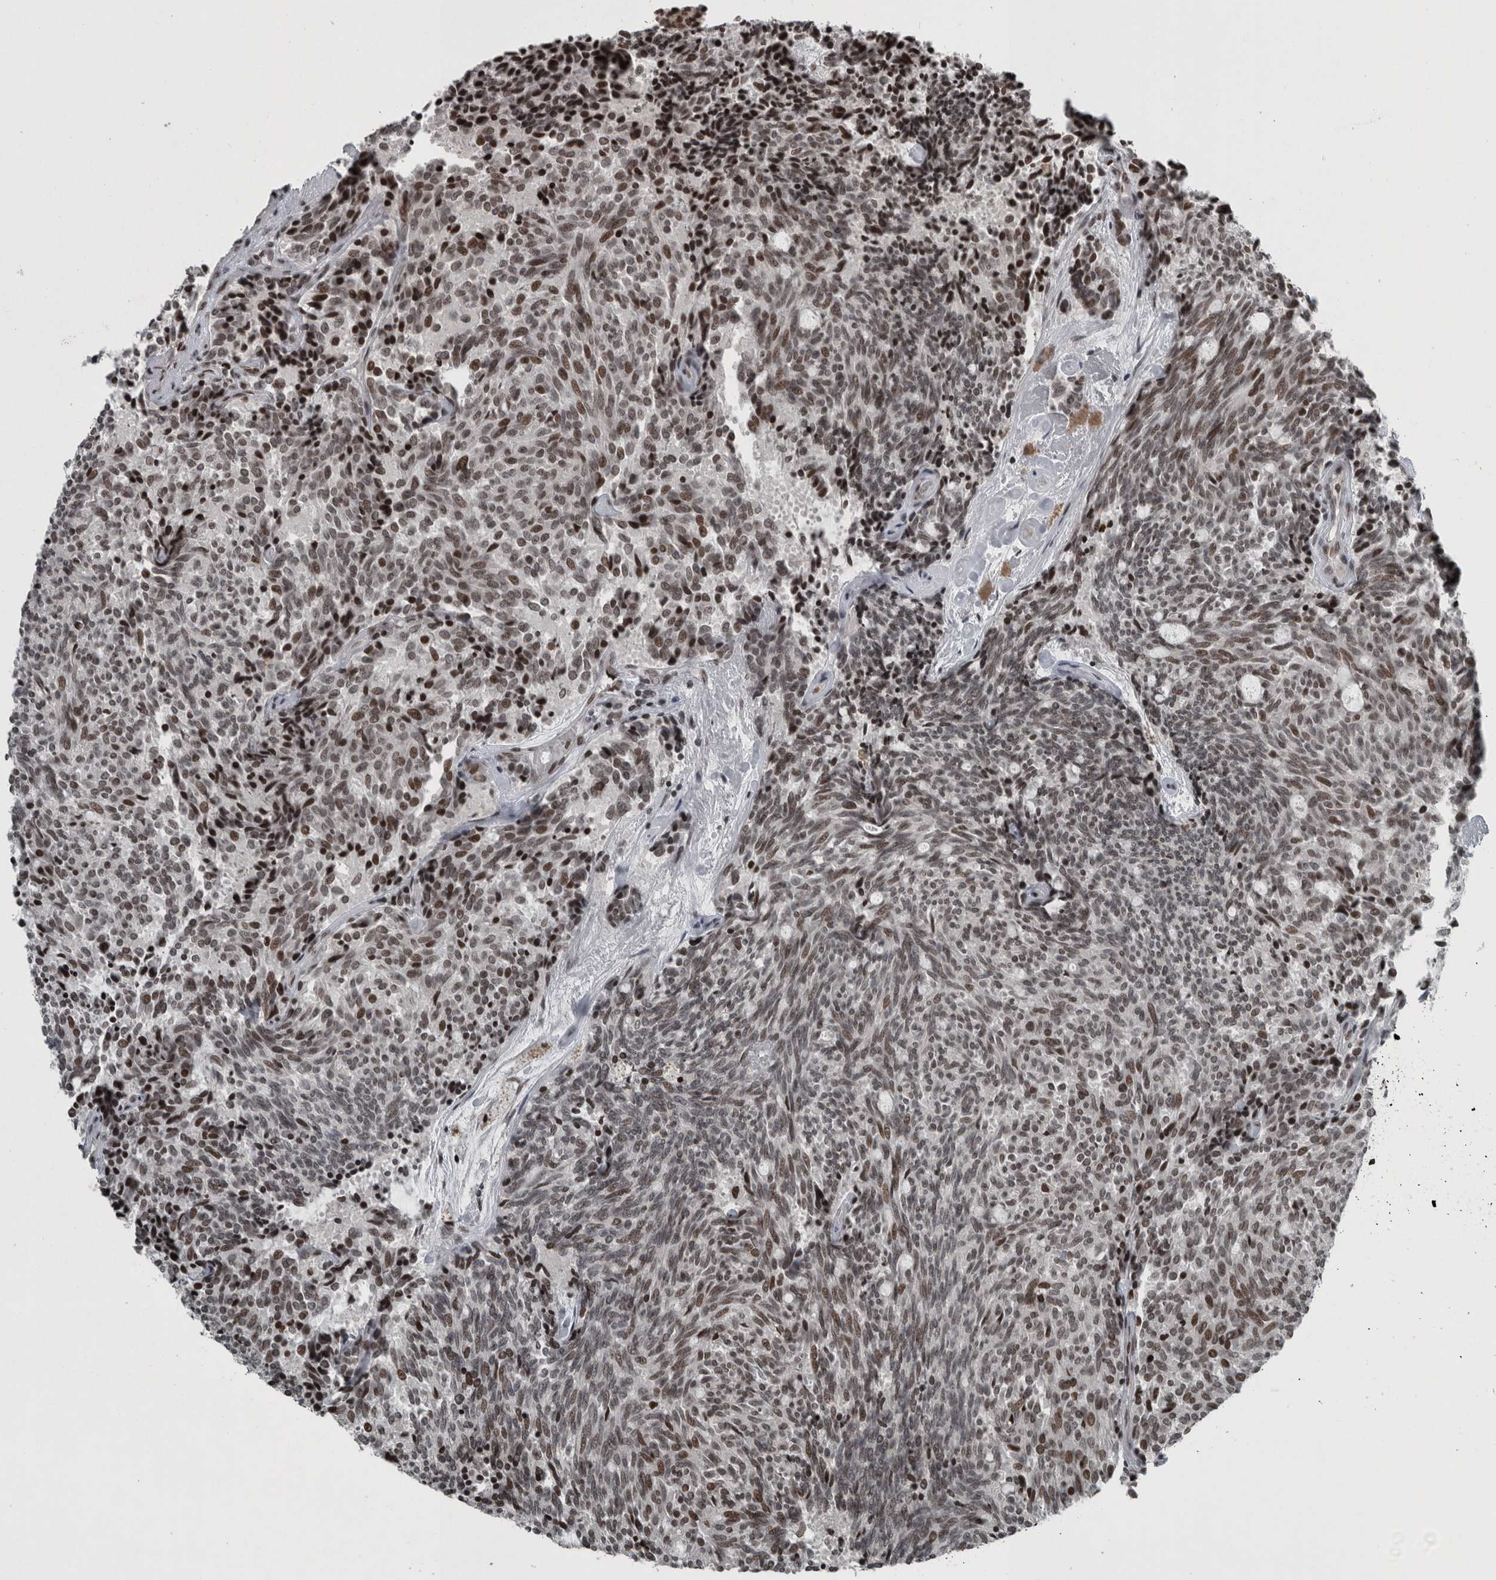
{"staining": {"intensity": "moderate", "quantity": ">75%", "location": "nuclear"}, "tissue": "carcinoid", "cell_type": "Tumor cells", "image_type": "cancer", "snomed": [{"axis": "morphology", "description": "Carcinoid, malignant, NOS"}, {"axis": "topography", "description": "Pancreas"}], "caption": "Malignant carcinoid tissue demonstrates moderate nuclear expression in about >75% of tumor cells", "gene": "UNC50", "patient": {"sex": "female", "age": 54}}